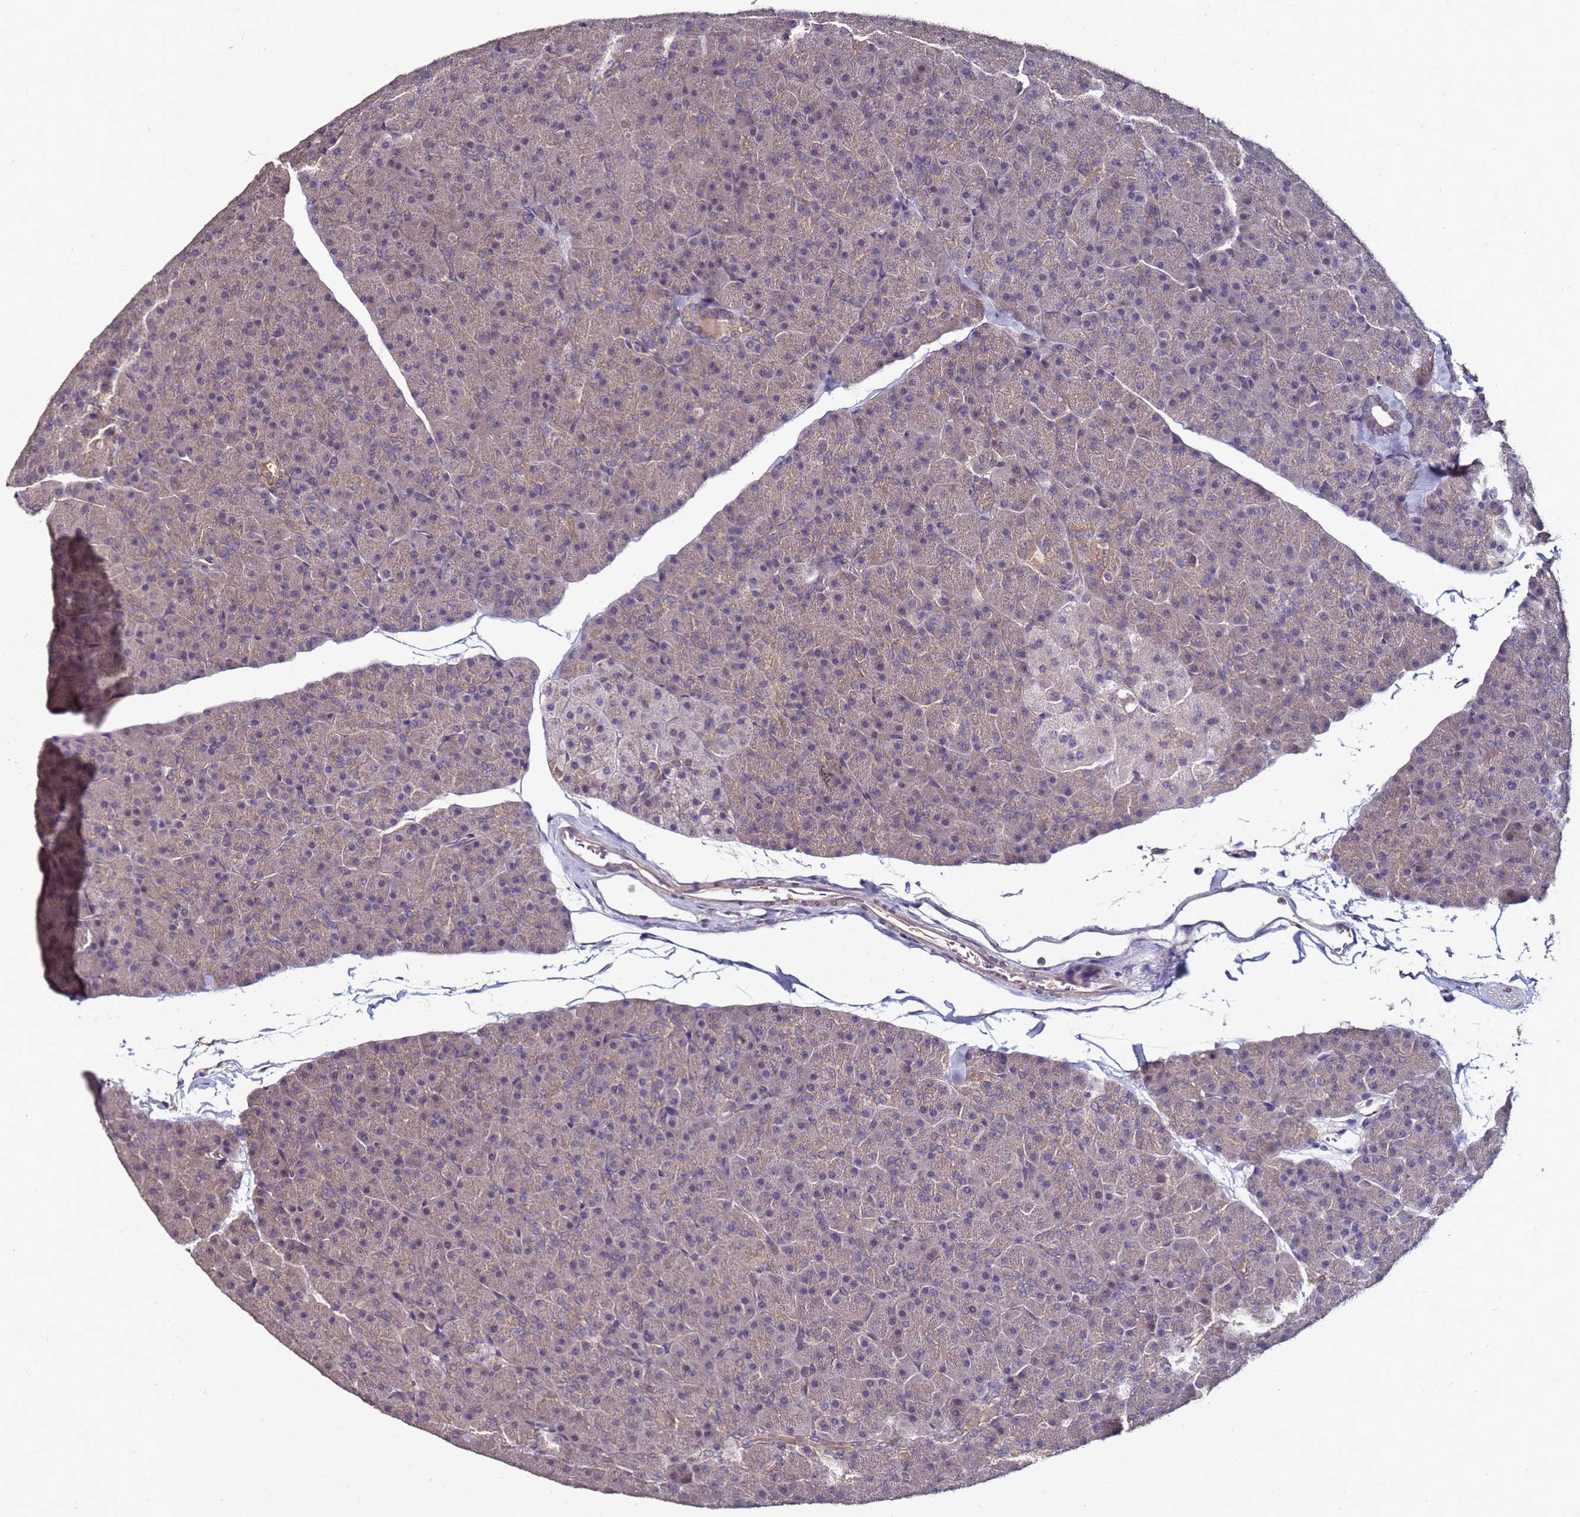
{"staining": {"intensity": "weak", "quantity": ">75%", "location": "cytoplasmic/membranous"}, "tissue": "pancreas", "cell_type": "Exocrine glandular cells", "image_type": "normal", "snomed": [{"axis": "morphology", "description": "Normal tissue, NOS"}, {"axis": "topography", "description": "Pancreas"}], "caption": "Protein expression by immunohistochemistry (IHC) reveals weak cytoplasmic/membranous expression in approximately >75% of exocrine glandular cells in unremarkable pancreas. The staining is performed using DAB (3,3'-diaminobenzidine) brown chromogen to label protein expression. The nuclei are counter-stained blue using hematoxylin.", "gene": "ANKRD17", "patient": {"sex": "male", "age": 36}}